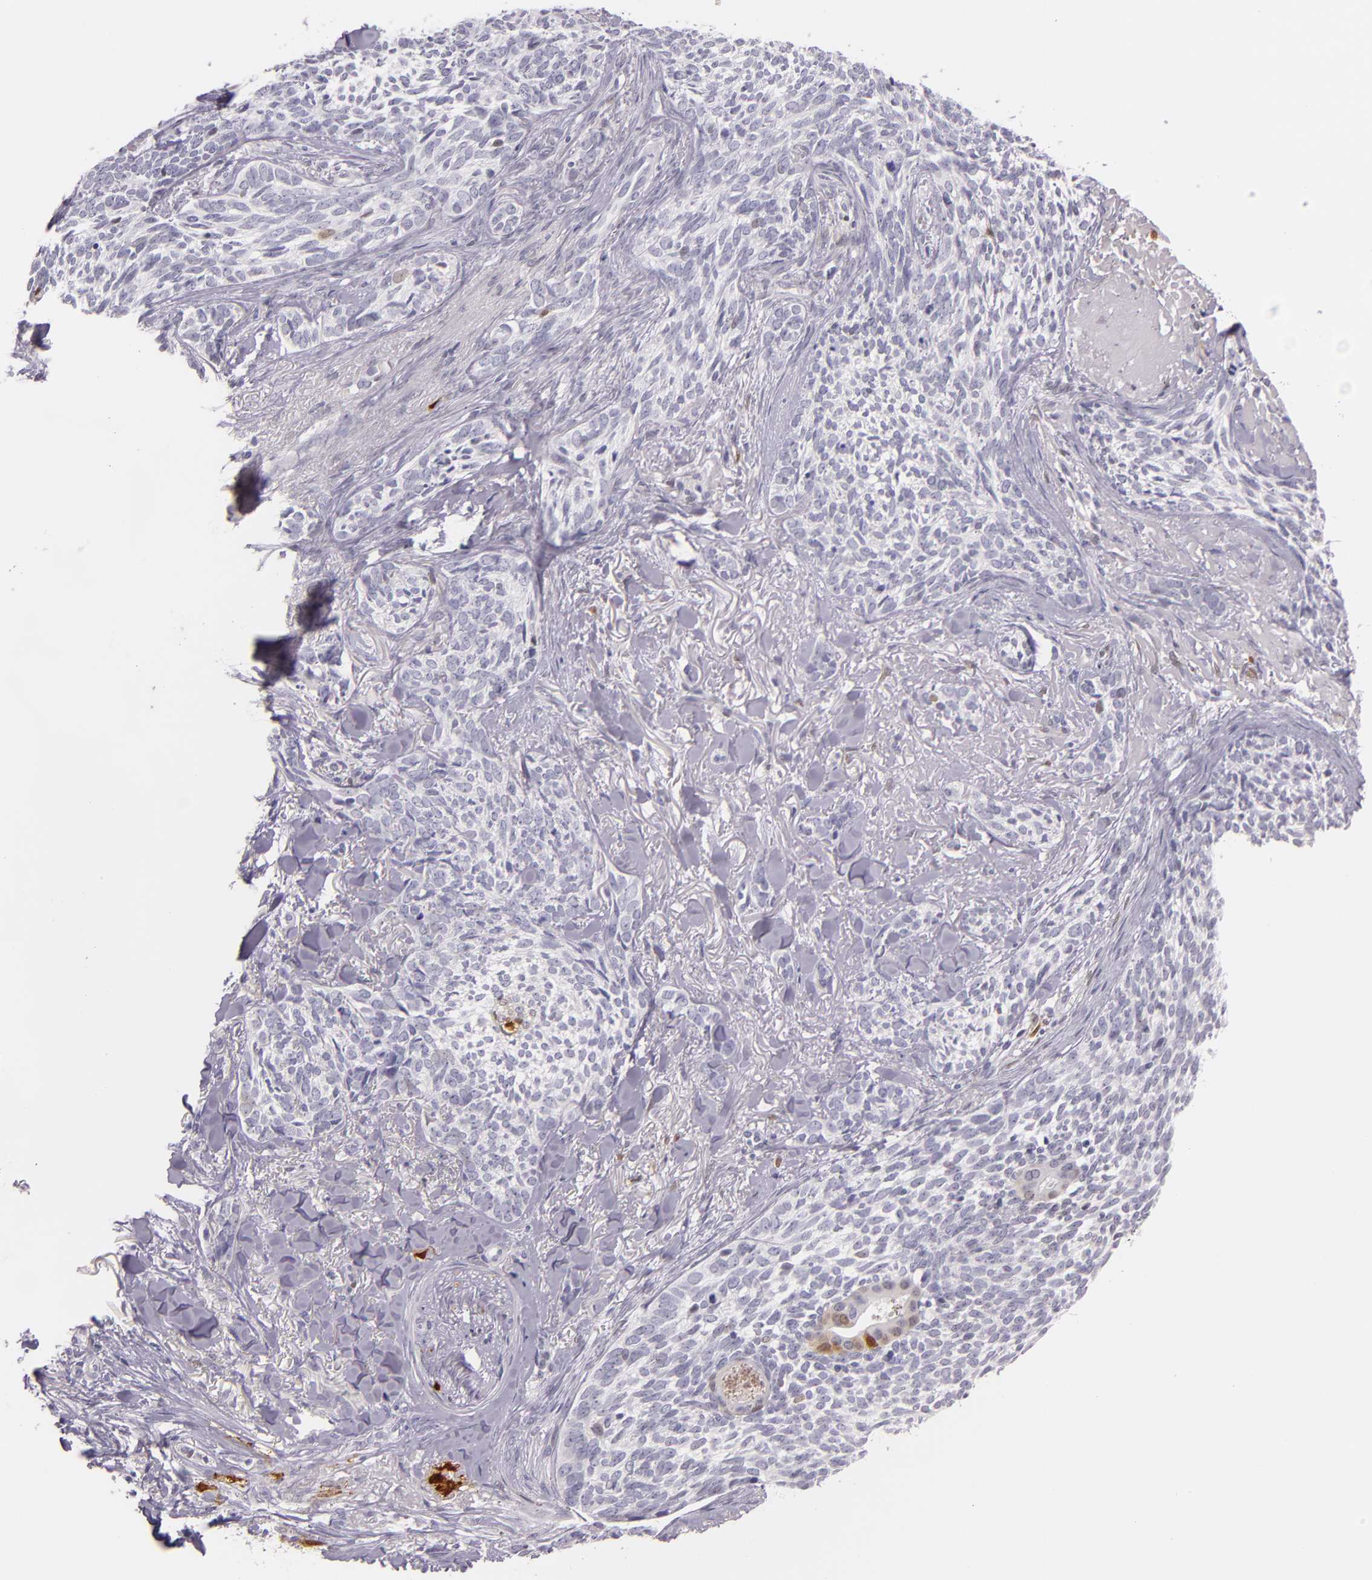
{"staining": {"intensity": "negative", "quantity": "none", "location": "none"}, "tissue": "skin cancer", "cell_type": "Tumor cells", "image_type": "cancer", "snomed": [{"axis": "morphology", "description": "Basal cell carcinoma"}, {"axis": "topography", "description": "Skin"}], "caption": "Immunohistochemistry image of neoplastic tissue: human skin cancer stained with DAB (3,3'-diaminobenzidine) shows no significant protein positivity in tumor cells.", "gene": "MT1A", "patient": {"sex": "female", "age": 81}}